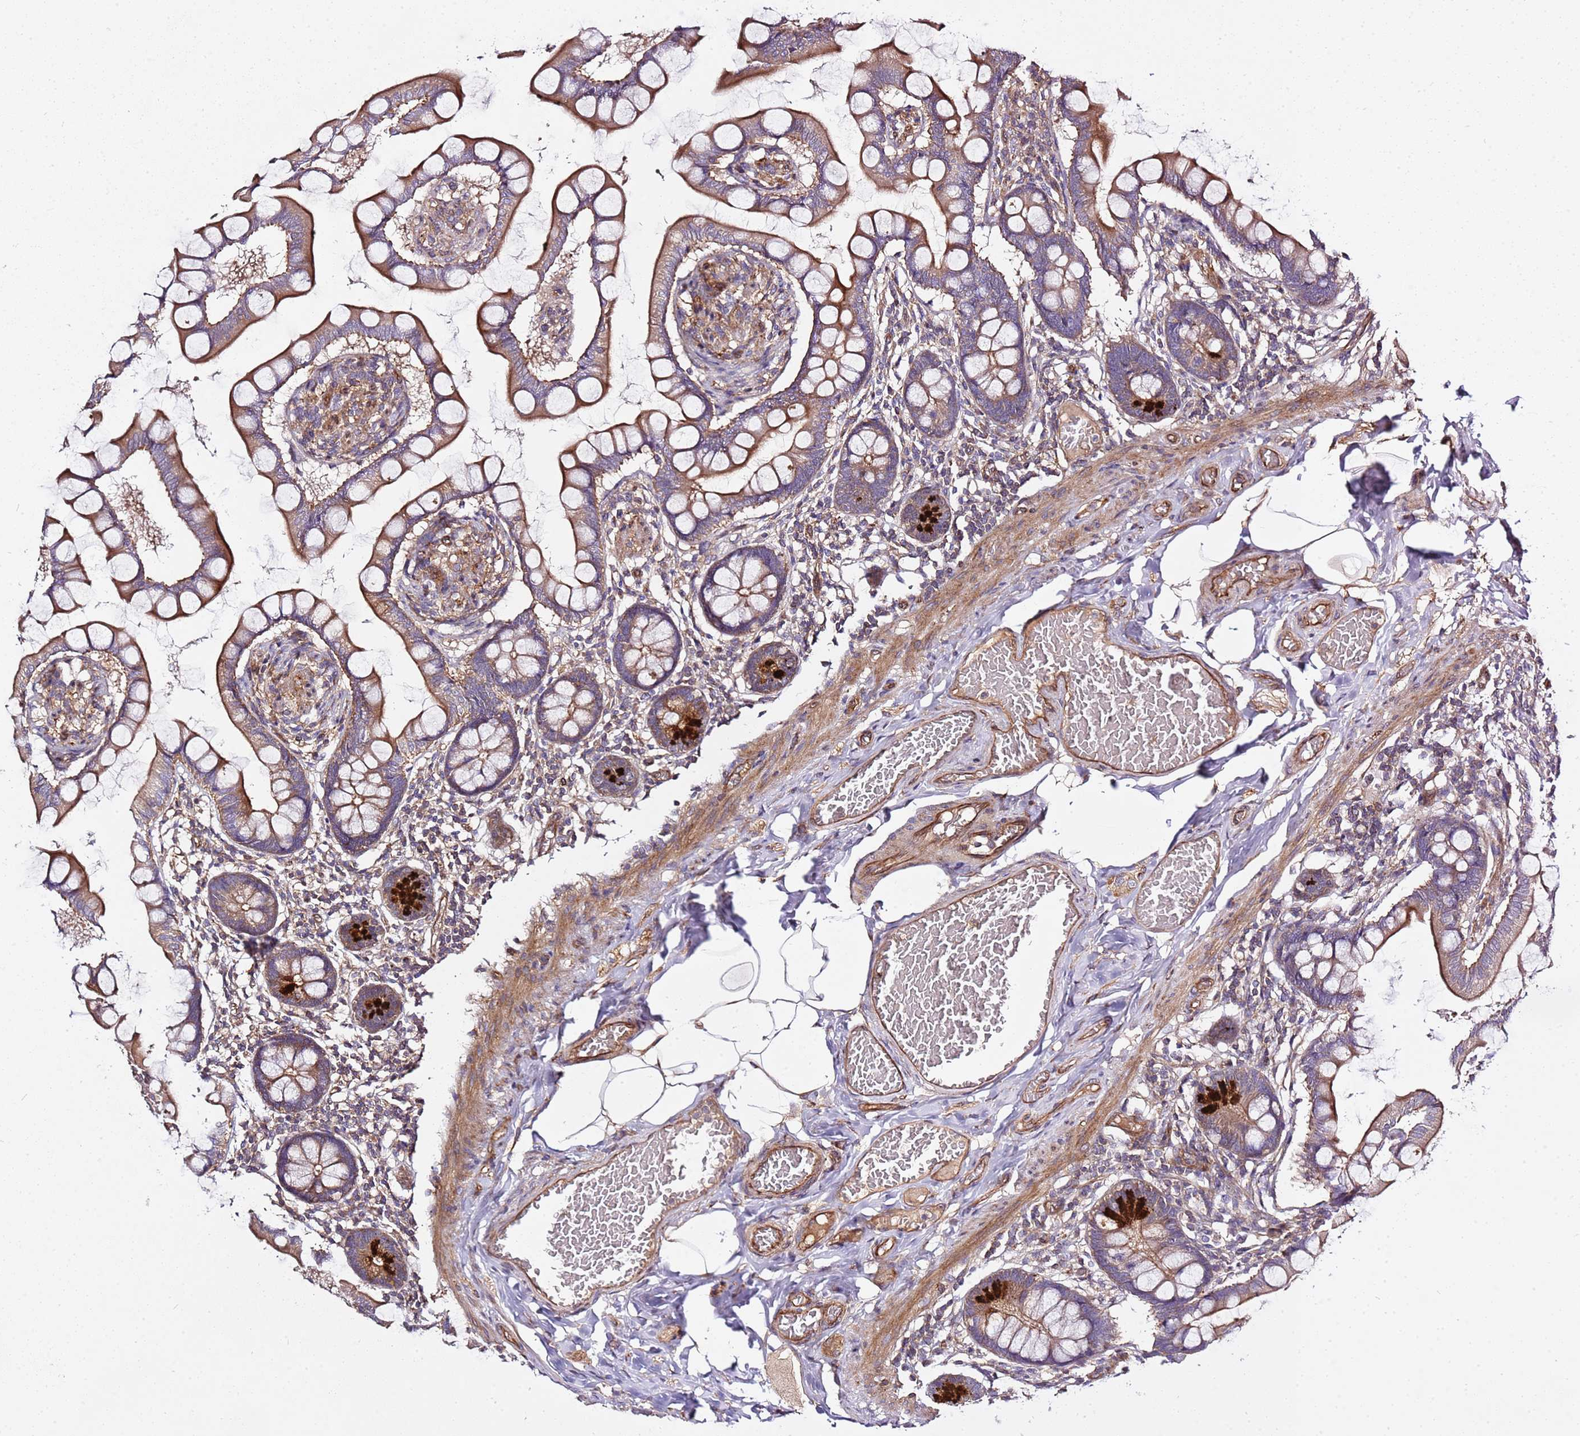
{"staining": {"intensity": "moderate", "quantity": "25%-75%", "location": "cytoplasmic/membranous"}, "tissue": "small intestine", "cell_type": "Glandular cells", "image_type": "normal", "snomed": [{"axis": "morphology", "description": "Normal tissue, NOS"}, {"axis": "topography", "description": "Small intestine"}], "caption": "Small intestine stained with immunohistochemistry (IHC) demonstrates moderate cytoplasmic/membranous expression in about 25%-75% of glandular cells. The staining was performed using DAB to visualize the protein expression in brown, while the nuclei were stained in blue with hematoxylin (Magnification: 20x).", "gene": "GNL1", "patient": {"sex": "male", "age": 41}}